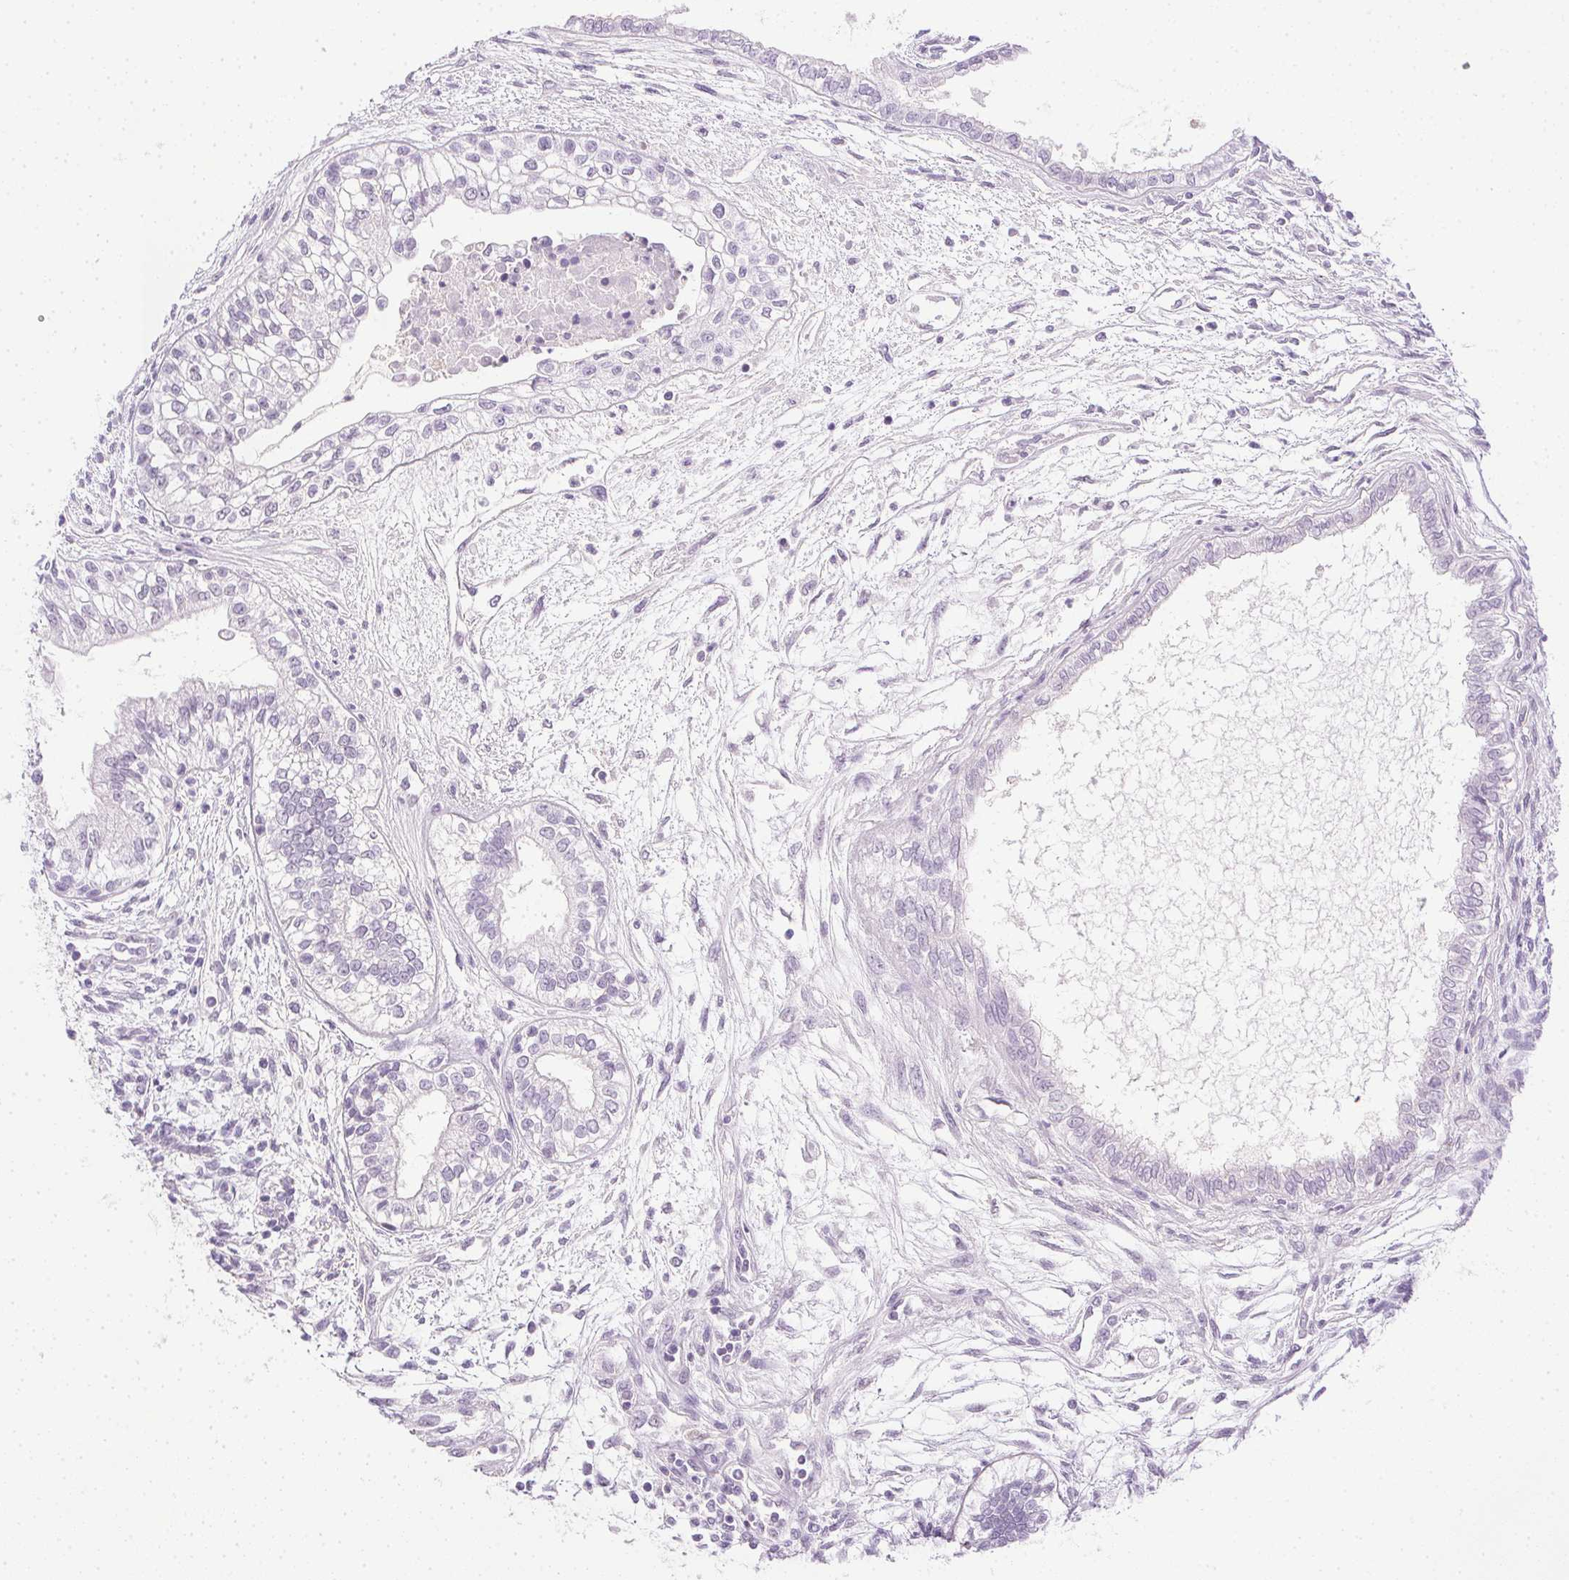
{"staining": {"intensity": "negative", "quantity": "none", "location": "none"}, "tissue": "testis cancer", "cell_type": "Tumor cells", "image_type": "cancer", "snomed": [{"axis": "morphology", "description": "Carcinoma, Embryonal, NOS"}, {"axis": "topography", "description": "Testis"}], "caption": "Immunohistochemical staining of human testis embryonal carcinoma shows no significant staining in tumor cells.", "gene": "PRL", "patient": {"sex": "male", "age": 37}}